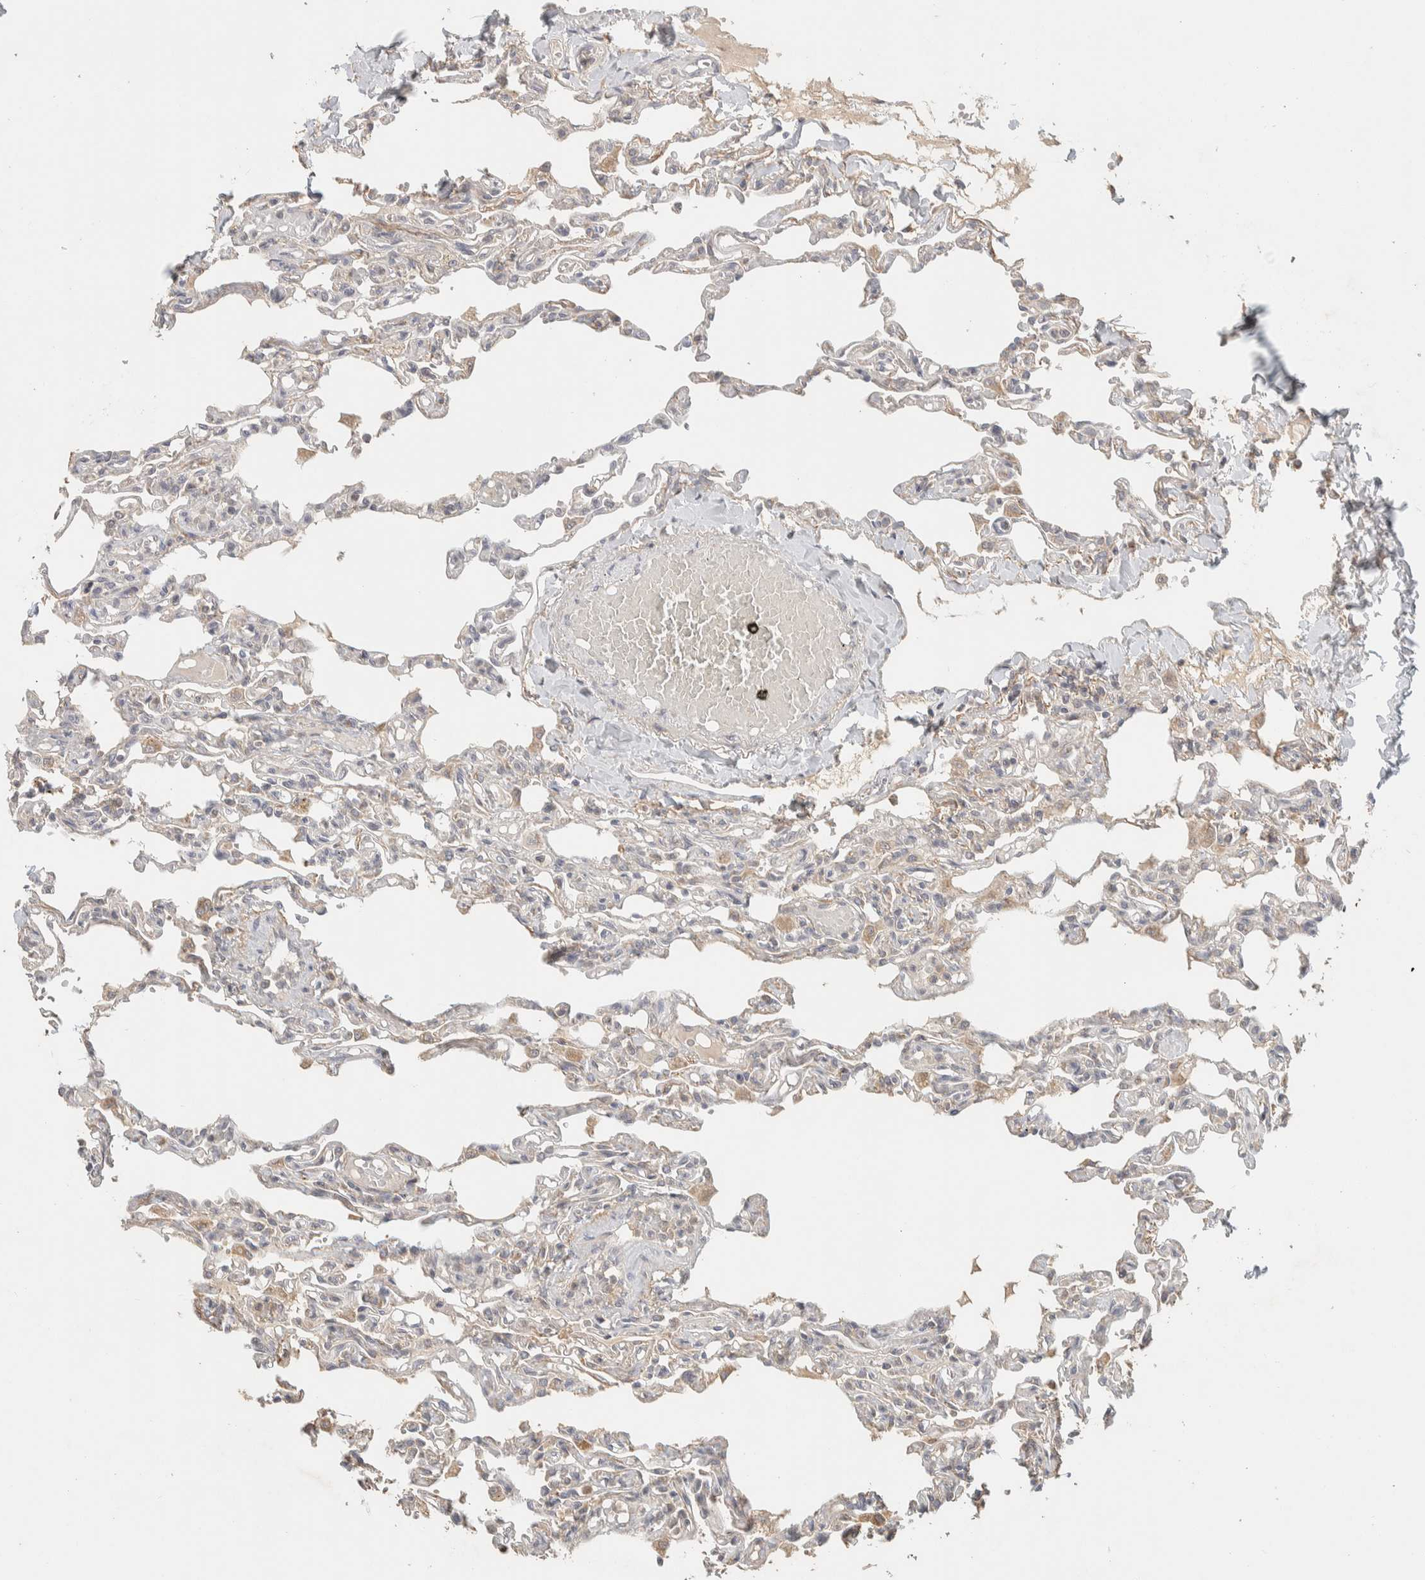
{"staining": {"intensity": "weak", "quantity": "<25%", "location": "cytoplasmic/membranous"}, "tissue": "lung", "cell_type": "Alveolar cells", "image_type": "normal", "snomed": [{"axis": "morphology", "description": "Normal tissue, NOS"}, {"axis": "topography", "description": "Lung"}], "caption": "Alveolar cells show no significant protein expression in normal lung.", "gene": "ITPA", "patient": {"sex": "male", "age": 21}}